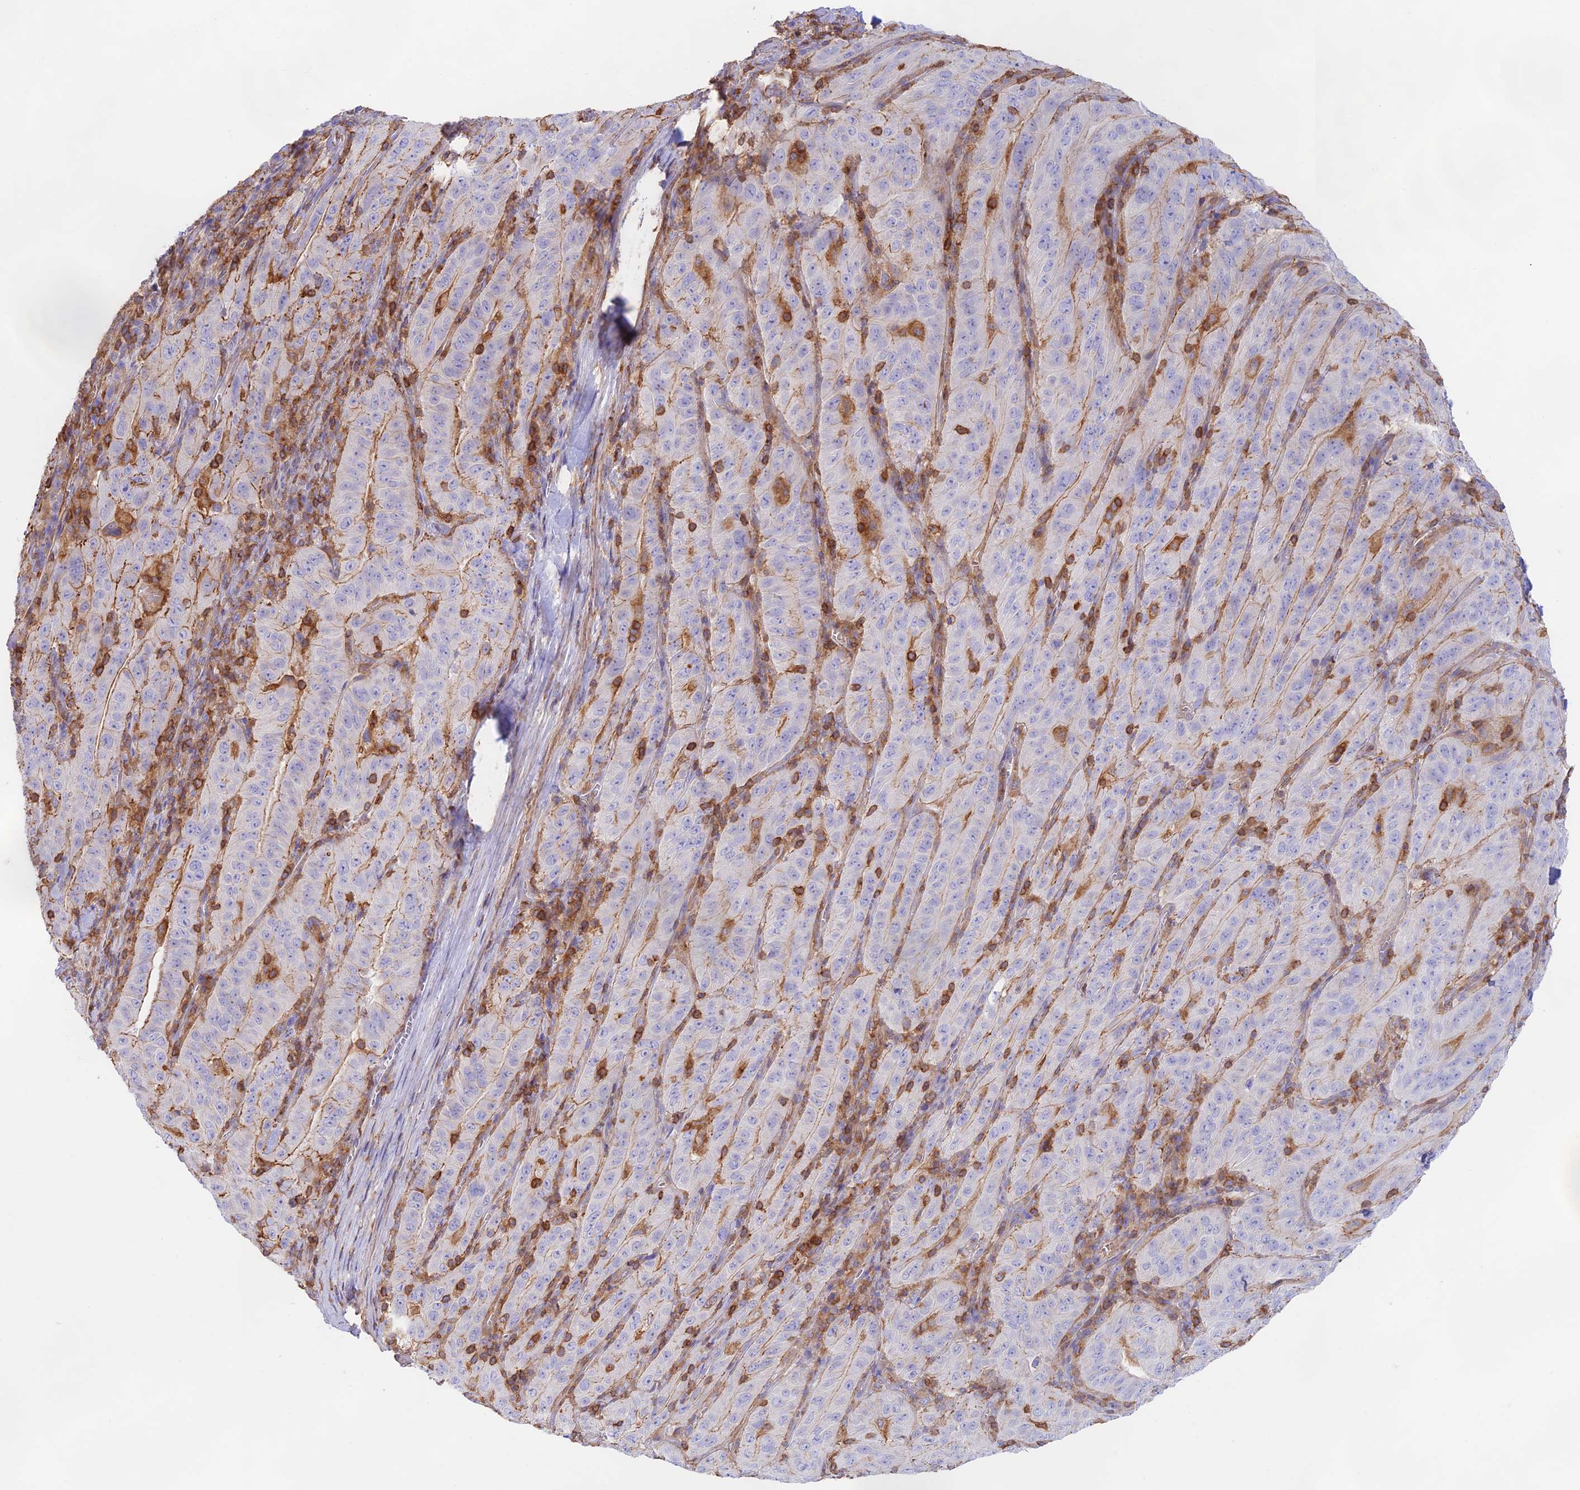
{"staining": {"intensity": "moderate", "quantity": "<25%", "location": "cytoplasmic/membranous"}, "tissue": "pancreatic cancer", "cell_type": "Tumor cells", "image_type": "cancer", "snomed": [{"axis": "morphology", "description": "Adenocarcinoma, NOS"}, {"axis": "topography", "description": "Pancreas"}], "caption": "The photomicrograph reveals a brown stain indicating the presence of a protein in the cytoplasmic/membranous of tumor cells in pancreatic cancer. (DAB (3,3'-diaminobenzidine) IHC with brightfield microscopy, high magnification).", "gene": "DENND1C", "patient": {"sex": "male", "age": 63}}